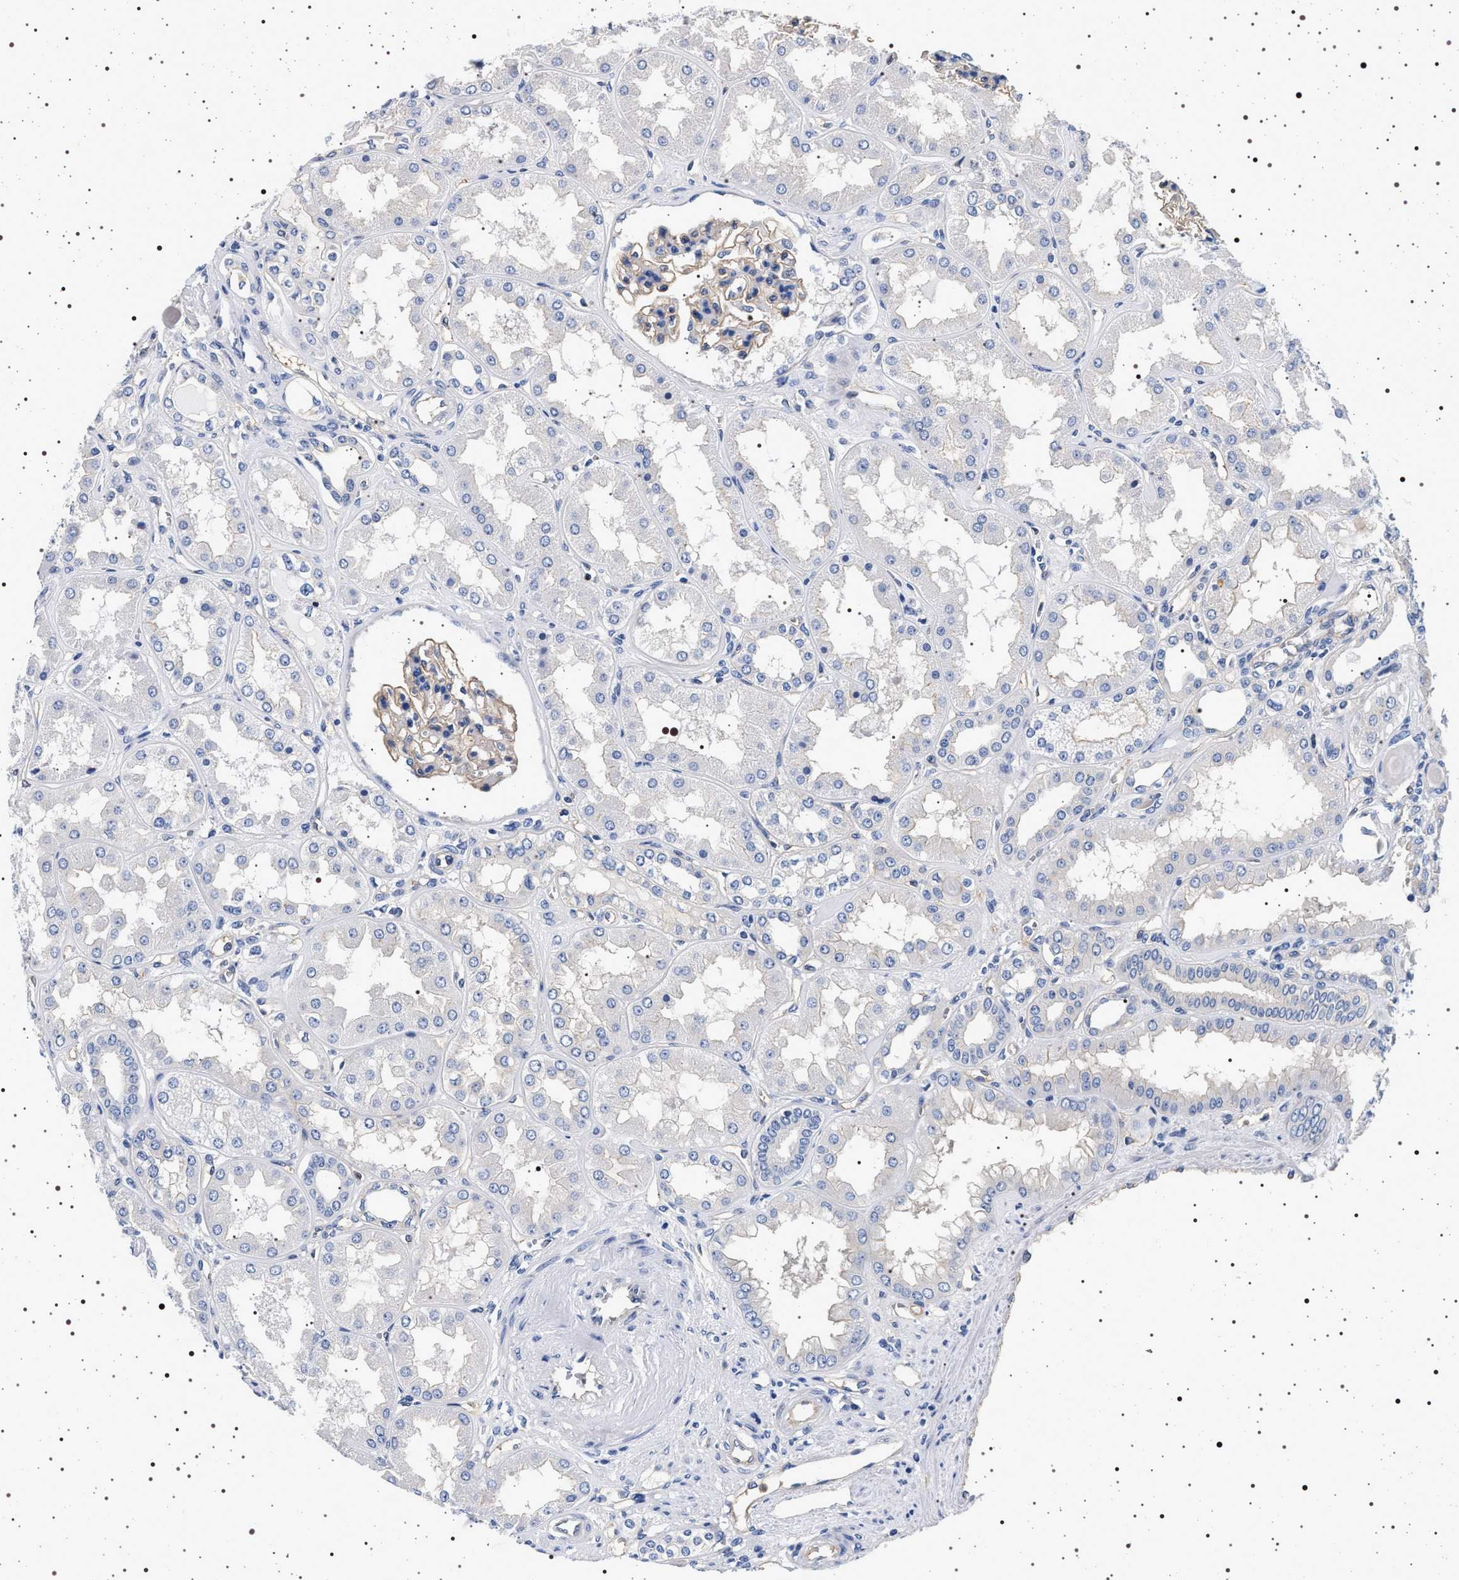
{"staining": {"intensity": "weak", "quantity": "<25%", "location": "cytoplasmic/membranous"}, "tissue": "kidney", "cell_type": "Cells in glomeruli", "image_type": "normal", "snomed": [{"axis": "morphology", "description": "Normal tissue, NOS"}, {"axis": "topography", "description": "Kidney"}], "caption": "Kidney stained for a protein using immunohistochemistry (IHC) reveals no positivity cells in glomeruli.", "gene": "HSD17B1", "patient": {"sex": "female", "age": 56}}